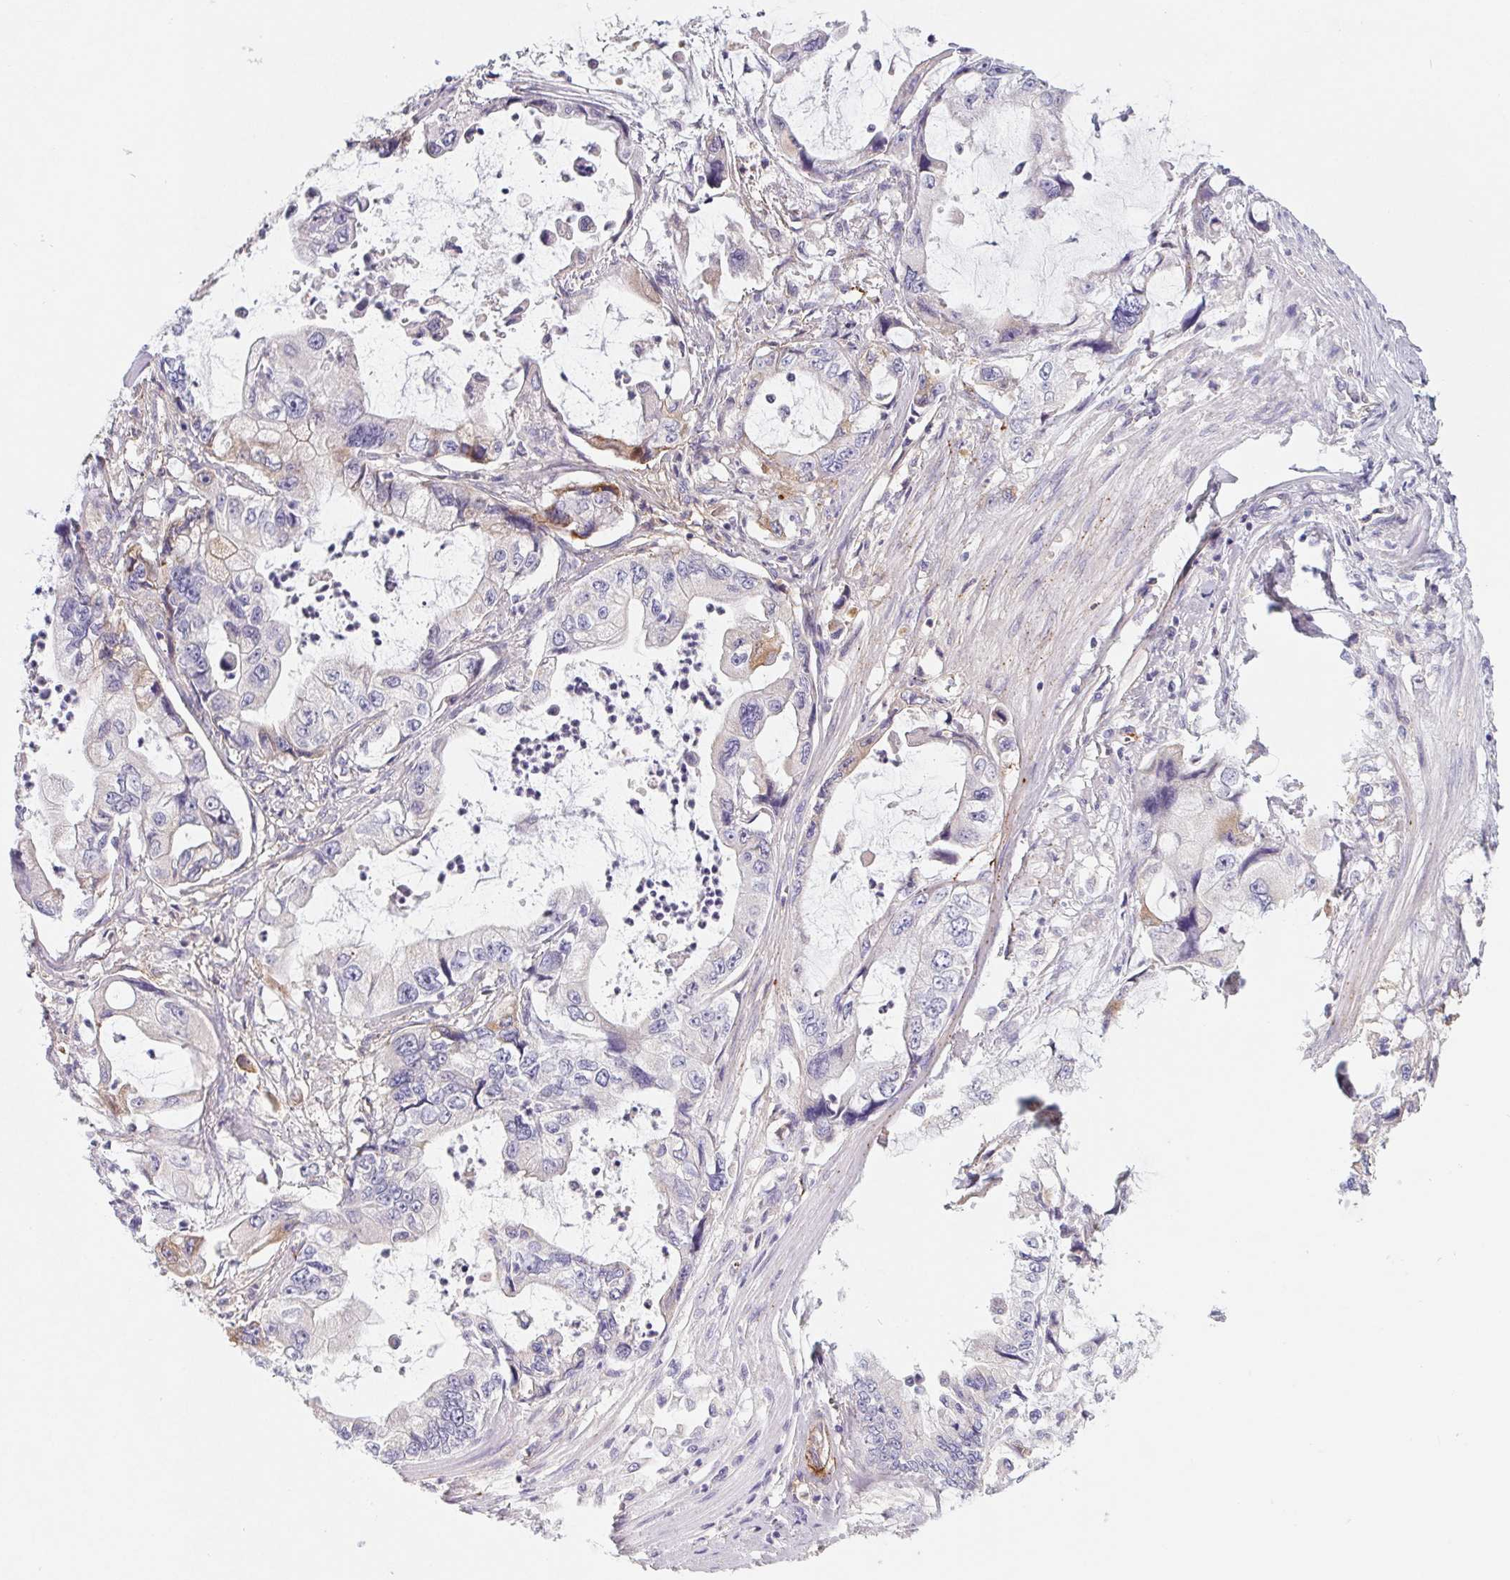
{"staining": {"intensity": "negative", "quantity": "none", "location": "none"}, "tissue": "stomach cancer", "cell_type": "Tumor cells", "image_type": "cancer", "snomed": [{"axis": "morphology", "description": "Adenocarcinoma, NOS"}, {"axis": "topography", "description": "Pancreas"}, {"axis": "topography", "description": "Stomach, upper"}, {"axis": "topography", "description": "Stomach"}], "caption": "There is no significant staining in tumor cells of stomach adenocarcinoma. (IHC, brightfield microscopy, high magnification).", "gene": "LPA", "patient": {"sex": "male", "age": 77}}